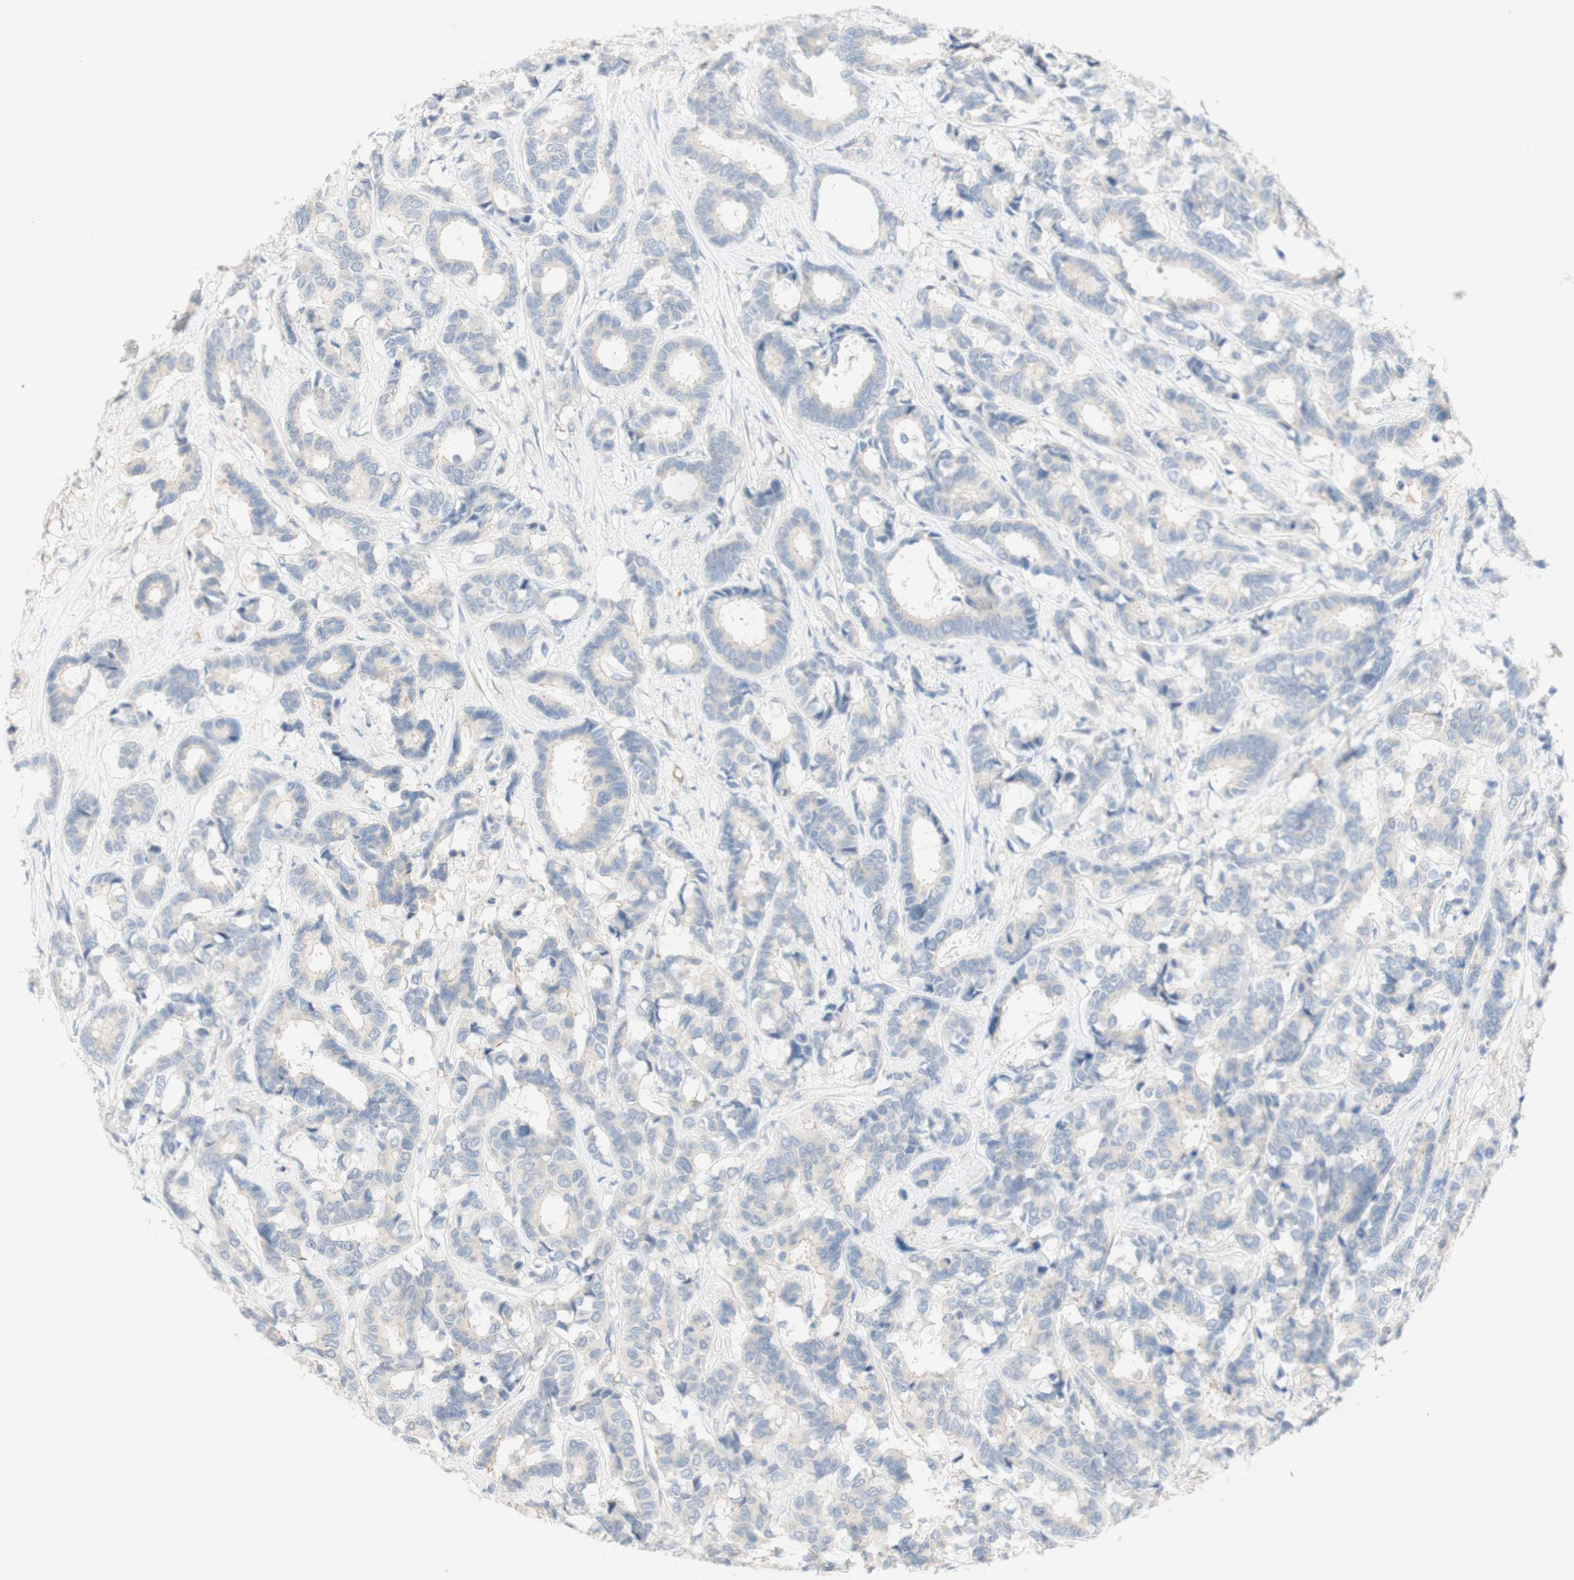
{"staining": {"intensity": "negative", "quantity": "none", "location": "none"}, "tissue": "breast cancer", "cell_type": "Tumor cells", "image_type": "cancer", "snomed": [{"axis": "morphology", "description": "Duct carcinoma"}, {"axis": "topography", "description": "Breast"}], "caption": "Tumor cells show no significant expression in breast cancer (invasive ductal carcinoma).", "gene": "MANEA", "patient": {"sex": "female", "age": 87}}